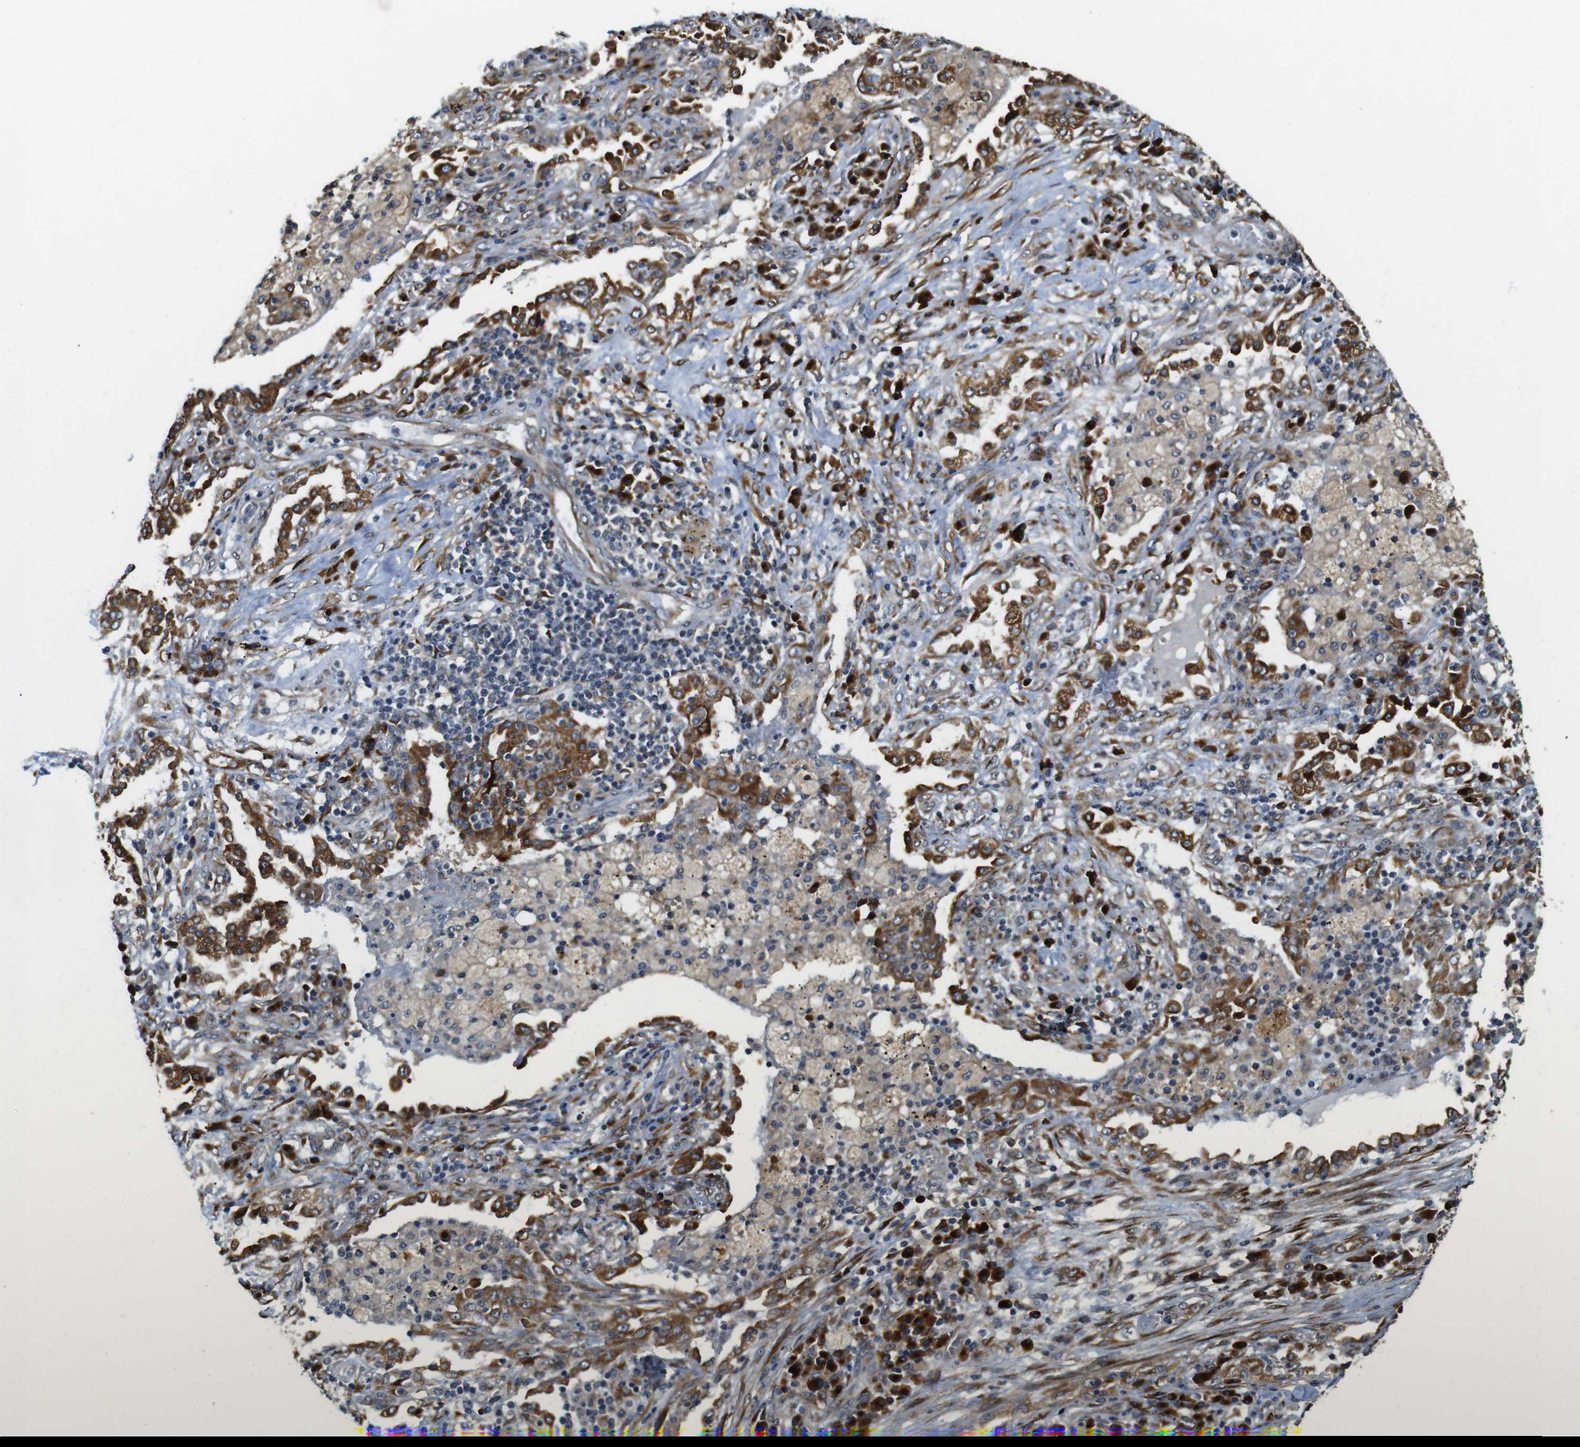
{"staining": {"intensity": "moderate", "quantity": "25%-75%", "location": "cytoplasmic/membranous"}, "tissue": "lung cancer", "cell_type": "Tumor cells", "image_type": "cancer", "snomed": [{"axis": "morphology", "description": "Squamous cell carcinoma, NOS"}, {"axis": "topography", "description": "Lung"}], "caption": "Immunohistochemistry micrograph of neoplastic tissue: human lung cancer stained using immunohistochemistry (IHC) demonstrates medium levels of moderate protein expression localized specifically in the cytoplasmic/membranous of tumor cells, appearing as a cytoplasmic/membranous brown color.", "gene": "TMEM143", "patient": {"sex": "female", "age": 63}}